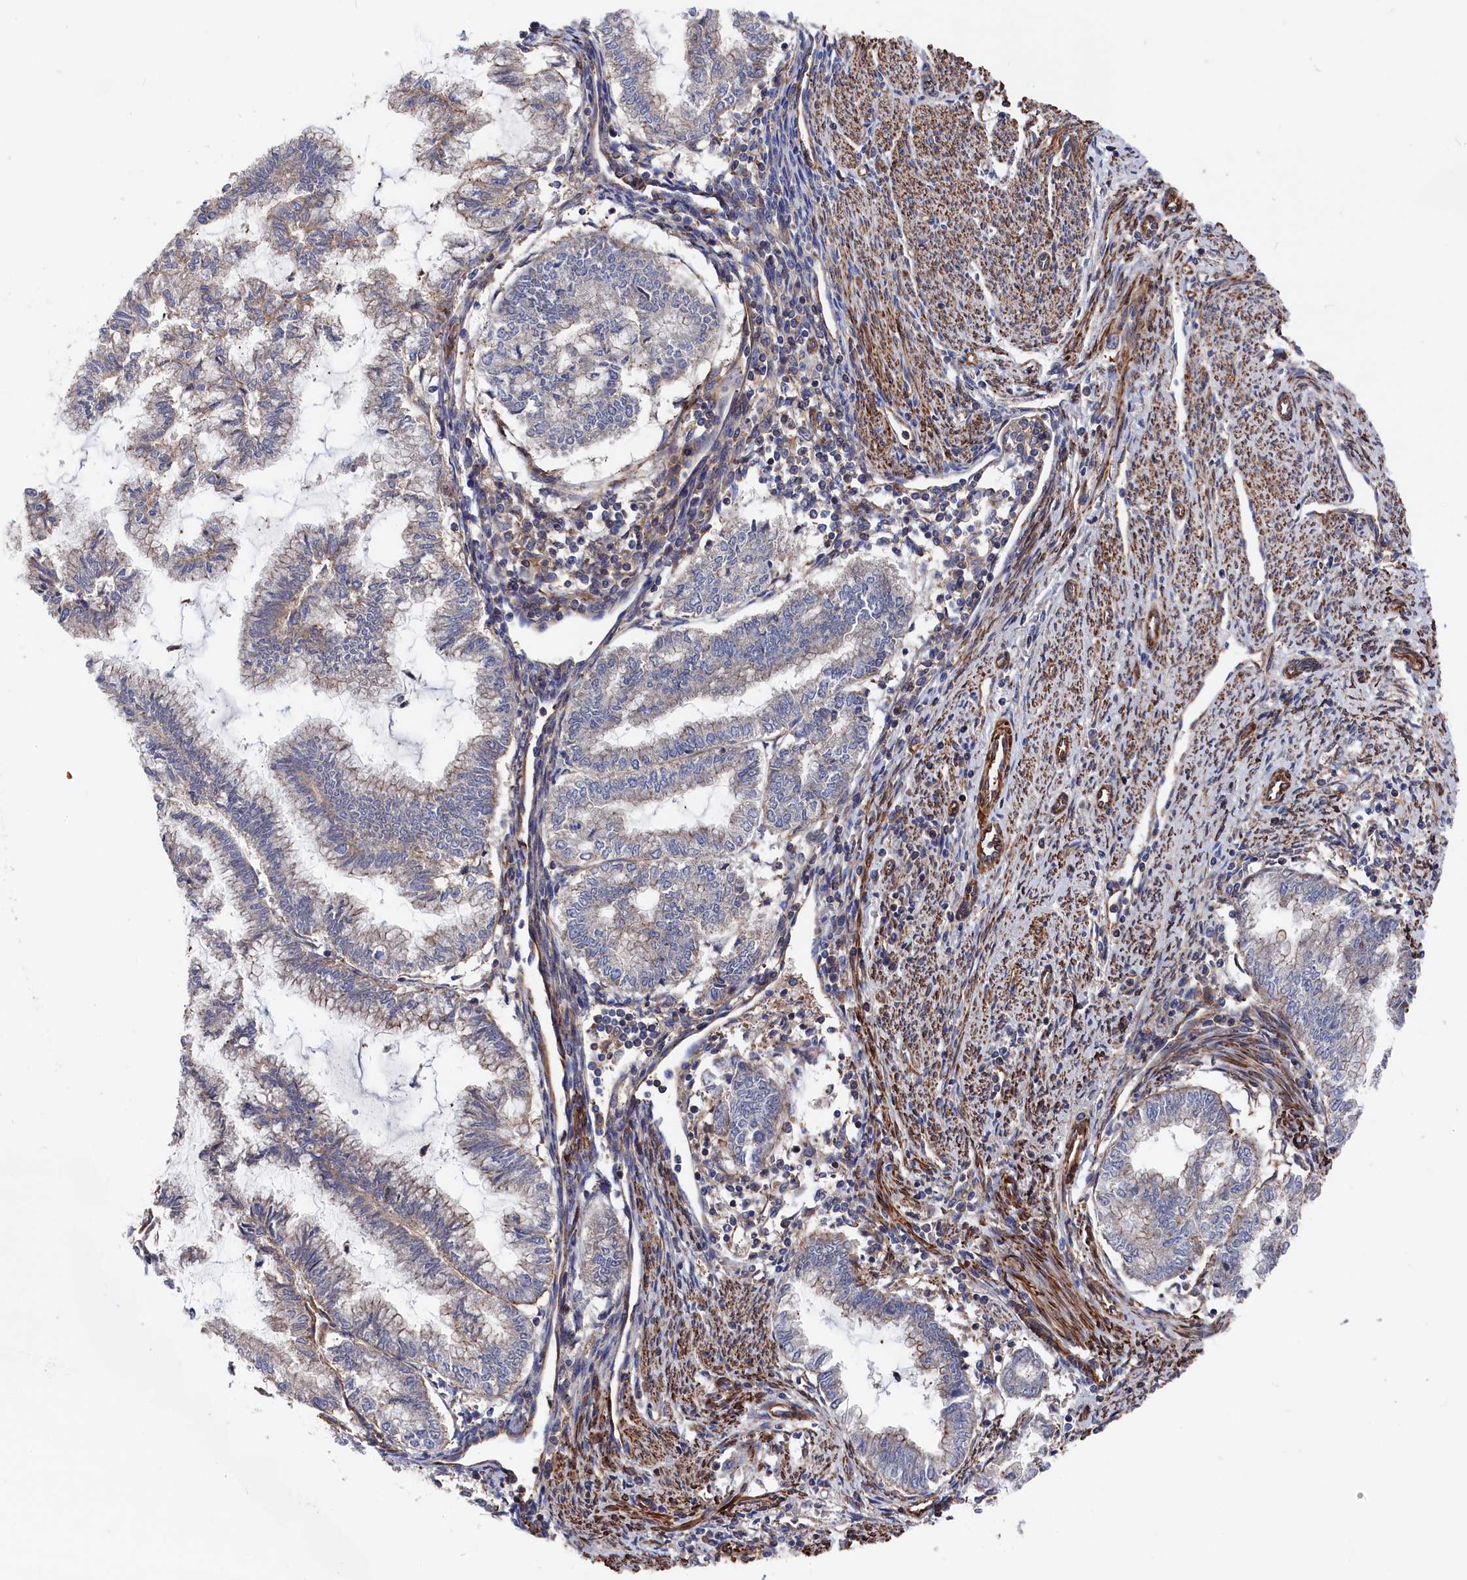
{"staining": {"intensity": "weak", "quantity": "<25%", "location": "cytoplasmic/membranous"}, "tissue": "endometrial cancer", "cell_type": "Tumor cells", "image_type": "cancer", "snomed": [{"axis": "morphology", "description": "Adenocarcinoma, NOS"}, {"axis": "topography", "description": "Endometrium"}], "caption": "Immunohistochemistry (IHC) histopathology image of neoplastic tissue: human adenocarcinoma (endometrial) stained with DAB reveals no significant protein positivity in tumor cells. (DAB immunohistochemistry (IHC) with hematoxylin counter stain).", "gene": "LDHD", "patient": {"sex": "female", "age": 79}}